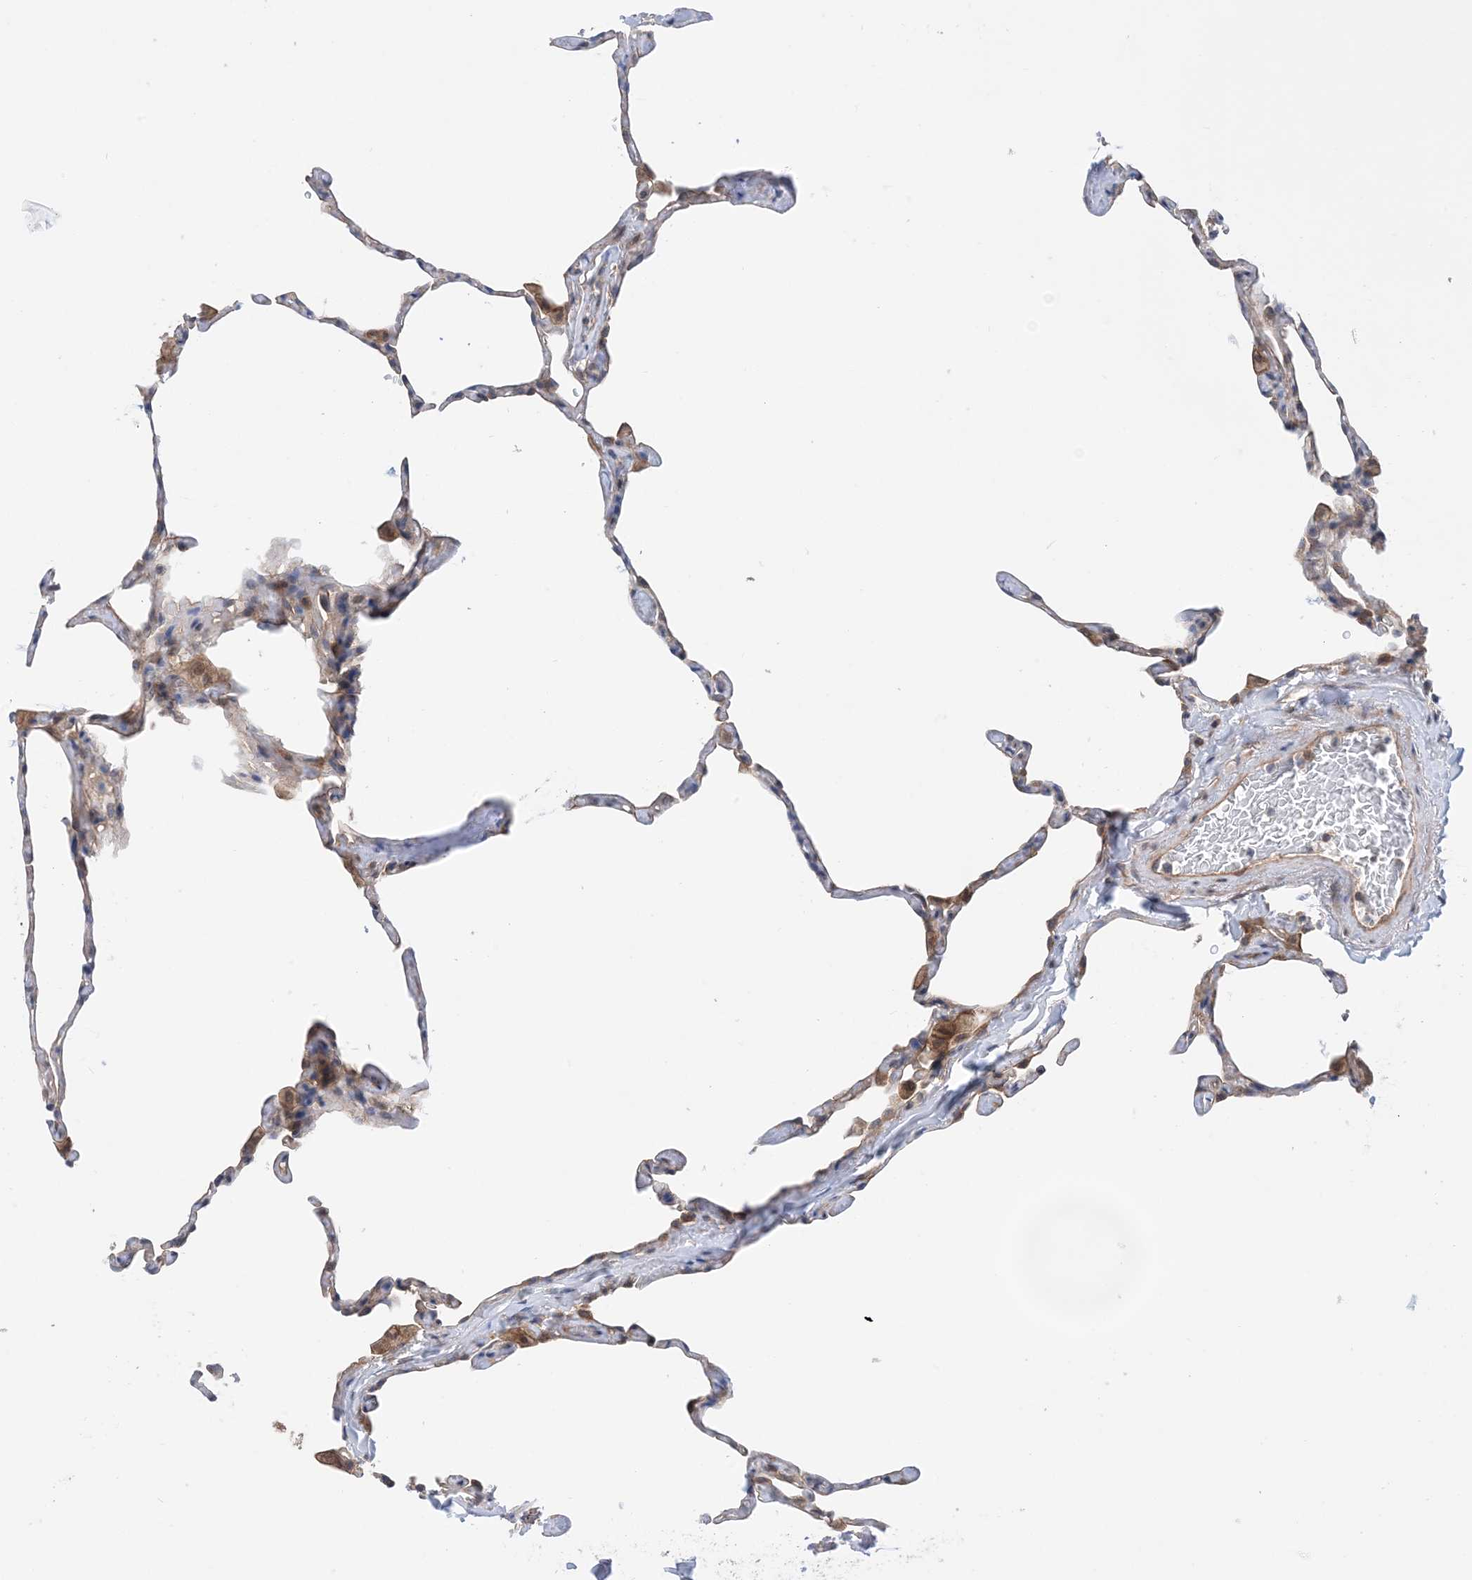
{"staining": {"intensity": "weak", "quantity": "<25%", "location": "cytoplasmic/membranous"}, "tissue": "lung", "cell_type": "Alveolar cells", "image_type": "normal", "snomed": [{"axis": "morphology", "description": "Normal tissue, NOS"}, {"axis": "topography", "description": "Lung"}], "caption": "Immunohistochemical staining of benign lung demonstrates no significant staining in alveolar cells.", "gene": "EHBP1", "patient": {"sex": "male", "age": 65}}